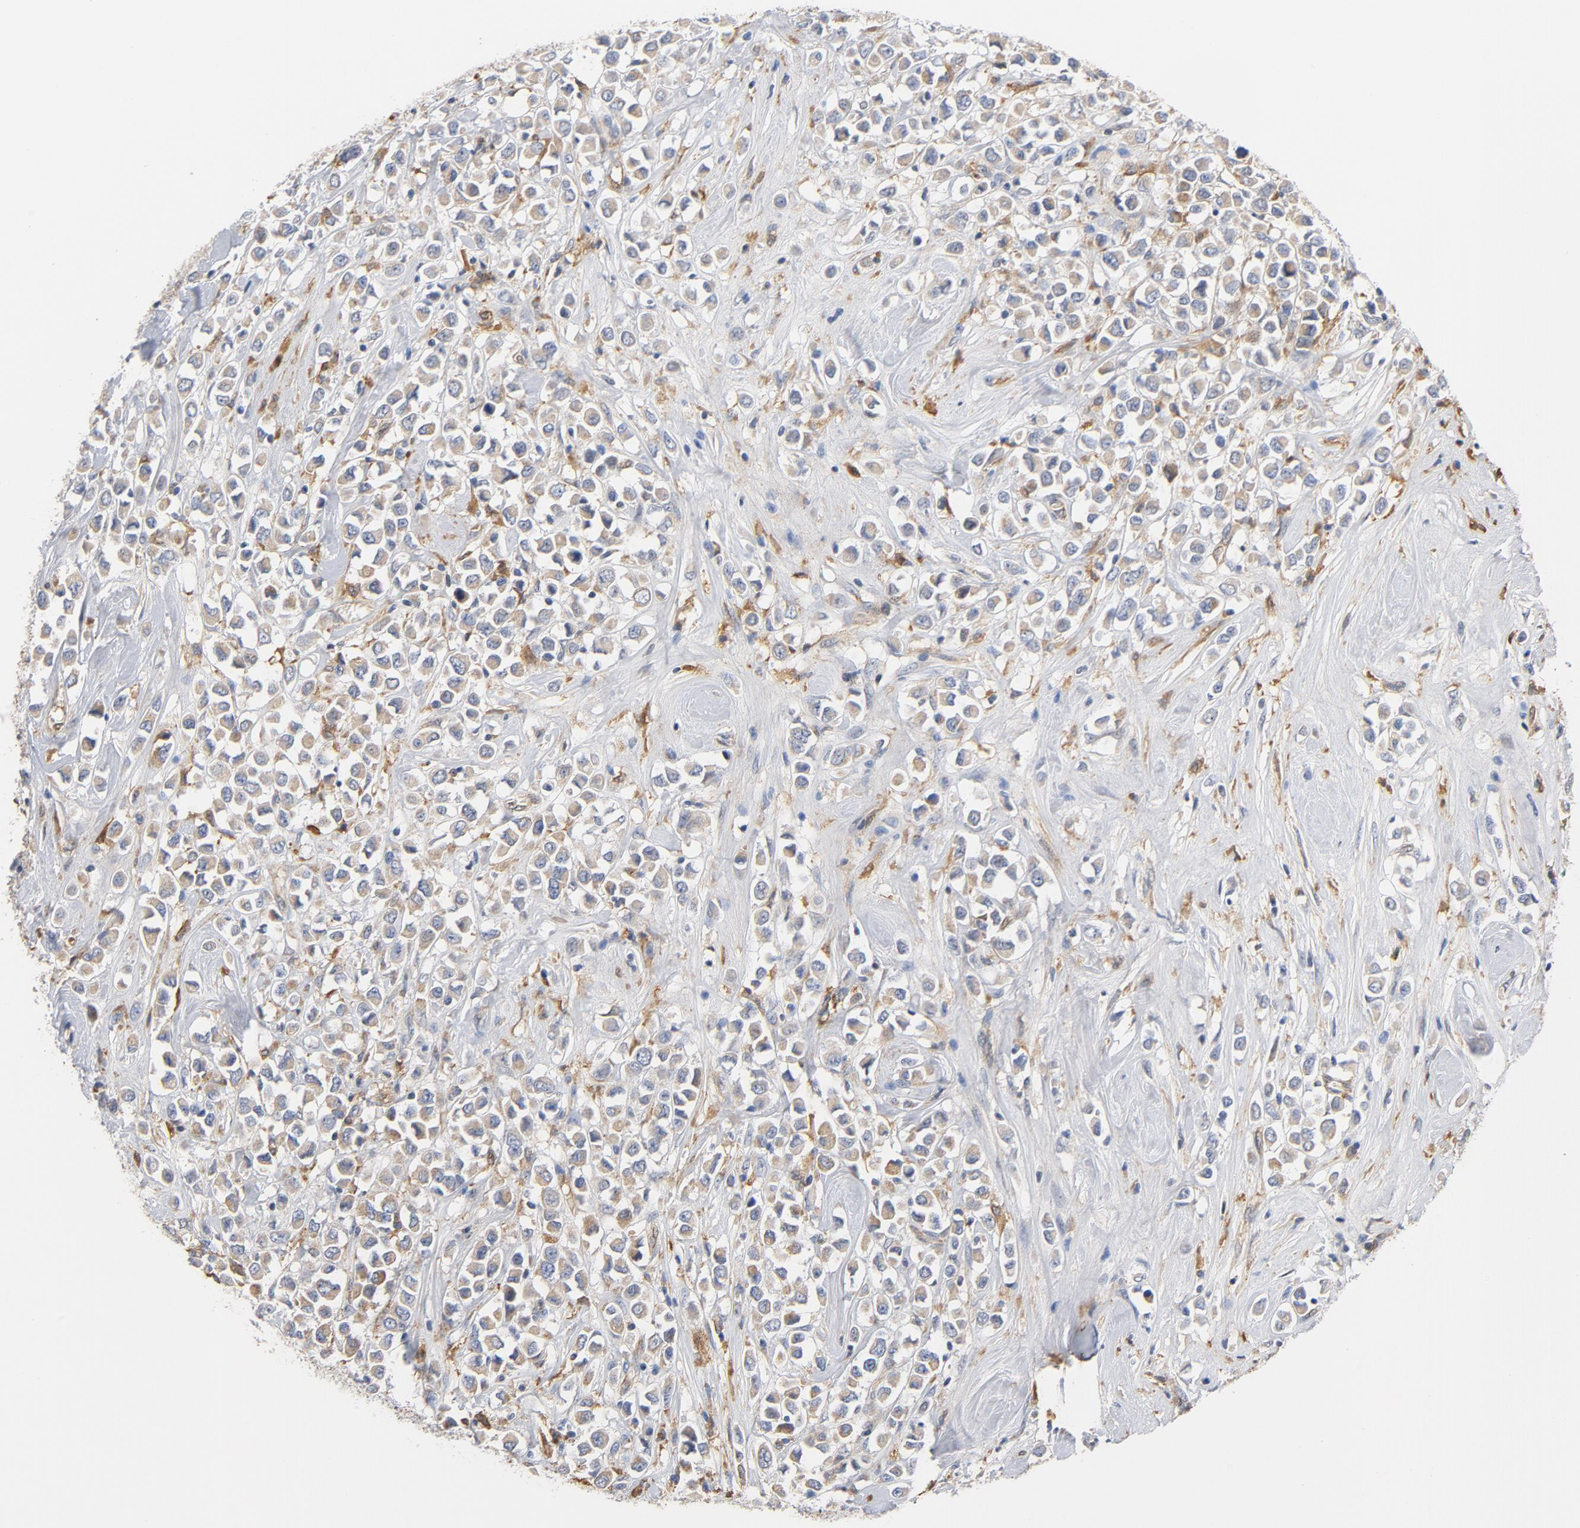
{"staining": {"intensity": "moderate", "quantity": ">75%", "location": "cytoplasmic/membranous"}, "tissue": "breast cancer", "cell_type": "Tumor cells", "image_type": "cancer", "snomed": [{"axis": "morphology", "description": "Duct carcinoma"}, {"axis": "topography", "description": "Breast"}], "caption": "Human invasive ductal carcinoma (breast) stained with a protein marker displays moderate staining in tumor cells.", "gene": "RAPGEF4", "patient": {"sex": "female", "age": 61}}